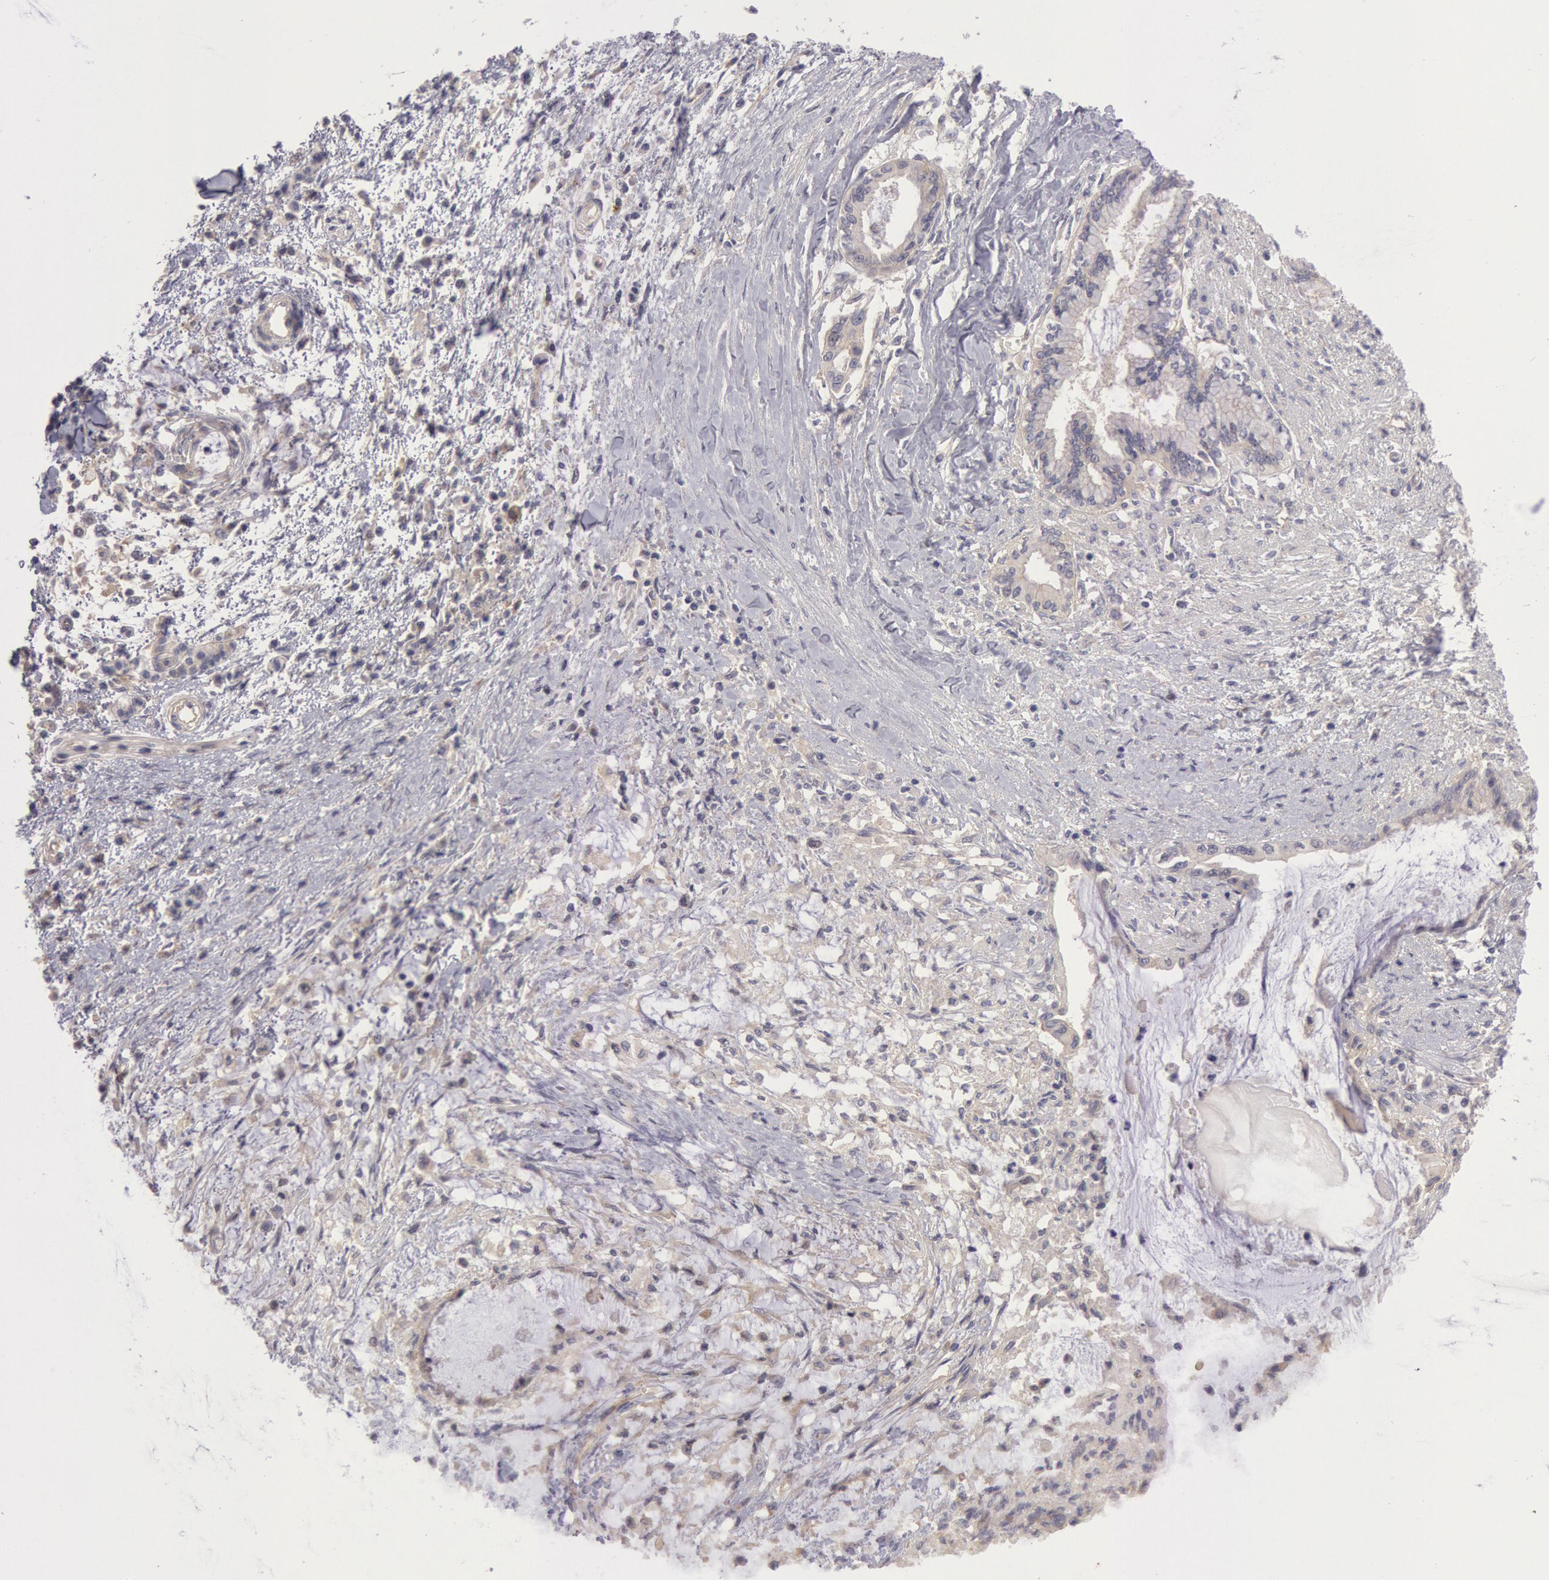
{"staining": {"intensity": "negative", "quantity": "none", "location": "none"}, "tissue": "pancreatic cancer", "cell_type": "Tumor cells", "image_type": "cancer", "snomed": [{"axis": "morphology", "description": "Adenocarcinoma, NOS"}, {"axis": "topography", "description": "Pancreas"}], "caption": "IHC micrograph of human pancreatic cancer (adenocarcinoma) stained for a protein (brown), which exhibits no staining in tumor cells.", "gene": "AMOTL1", "patient": {"sex": "female", "age": 64}}